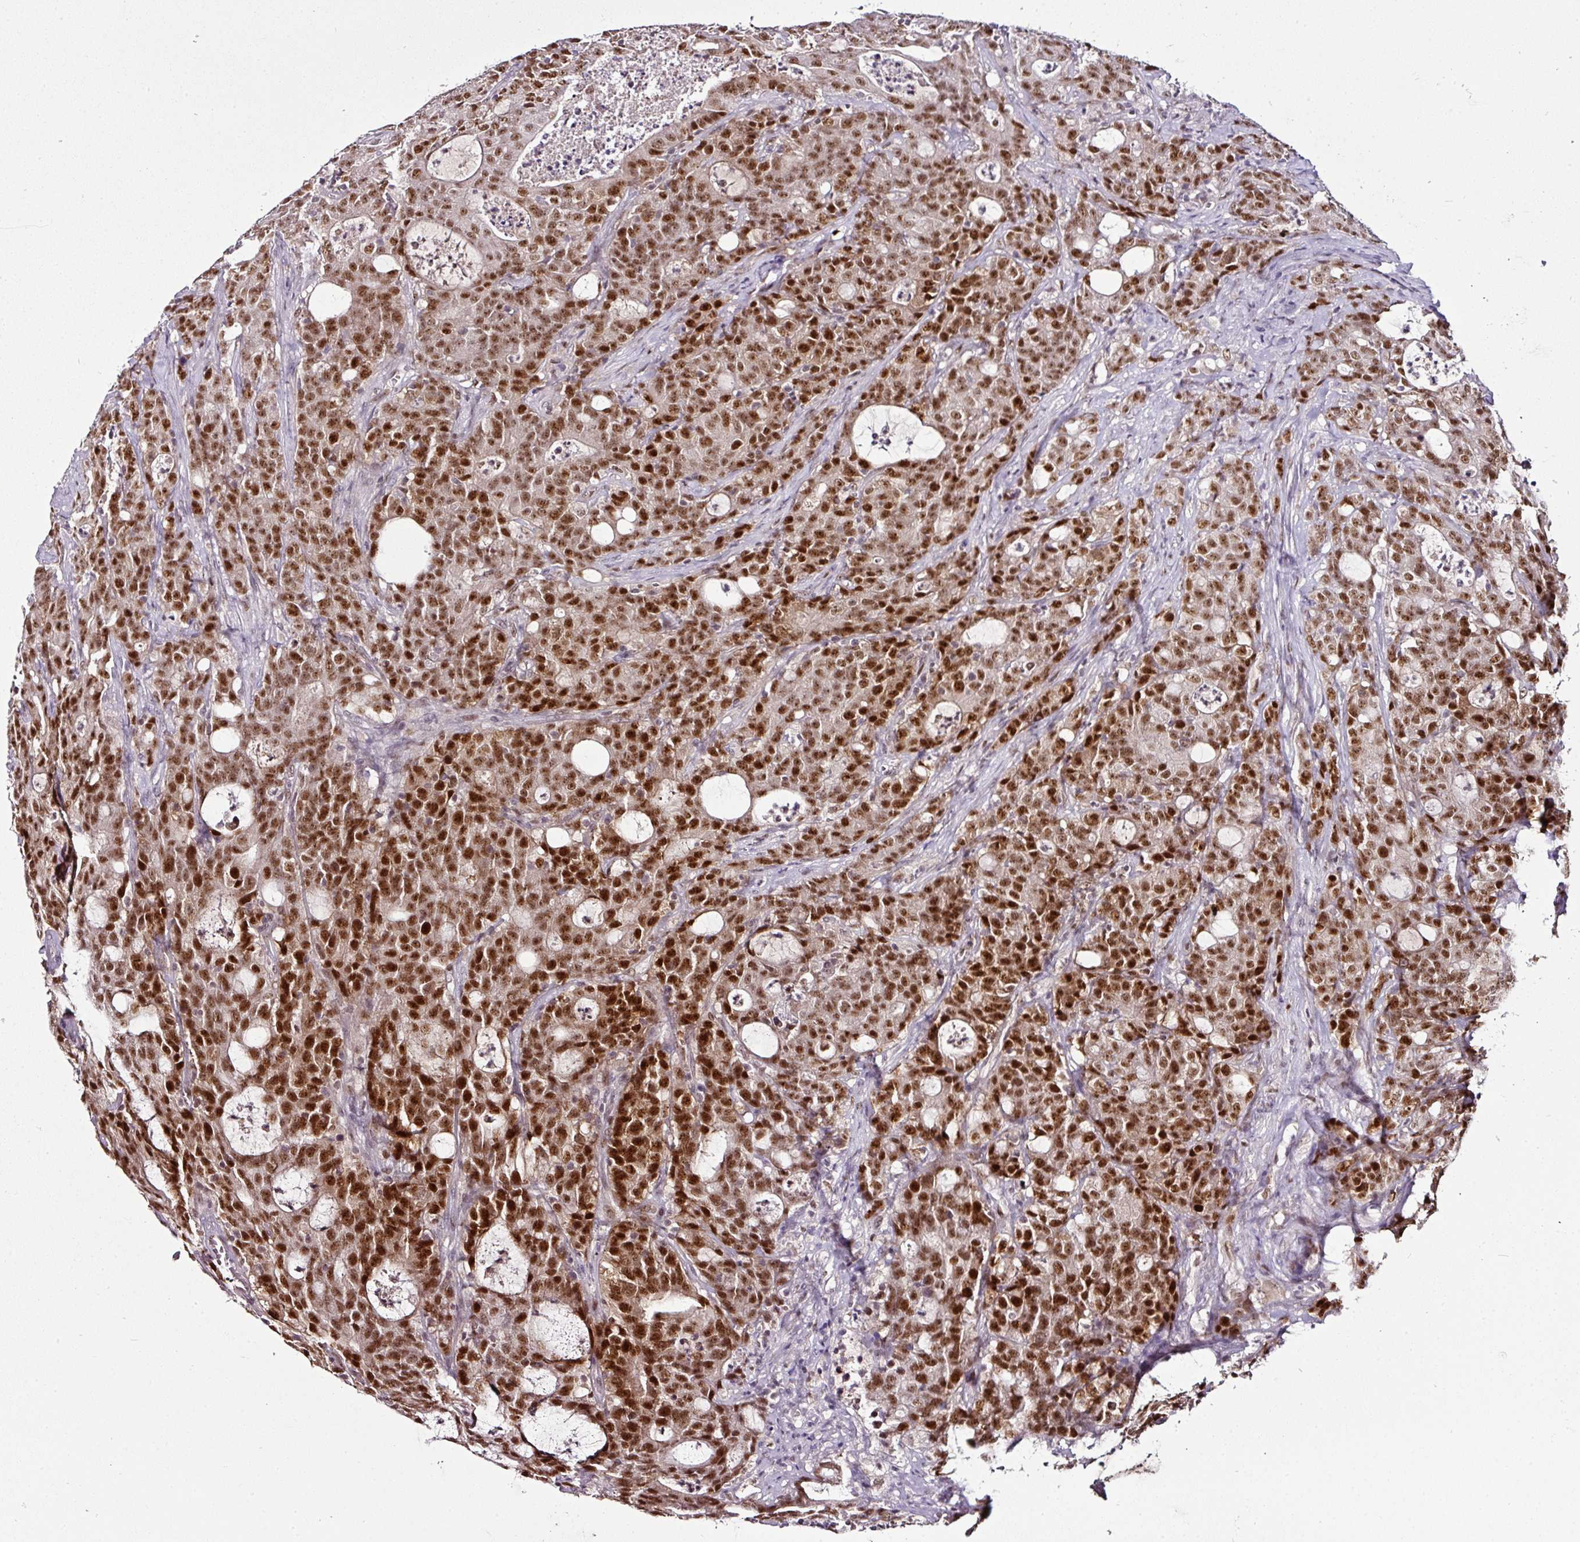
{"staining": {"intensity": "strong", "quantity": ">75%", "location": "nuclear"}, "tissue": "colorectal cancer", "cell_type": "Tumor cells", "image_type": "cancer", "snomed": [{"axis": "morphology", "description": "Adenocarcinoma, NOS"}, {"axis": "topography", "description": "Colon"}], "caption": "About >75% of tumor cells in human adenocarcinoma (colorectal) reveal strong nuclear protein staining as visualized by brown immunohistochemical staining.", "gene": "KLF16", "patient": {"sex": "male", "age": 83}}